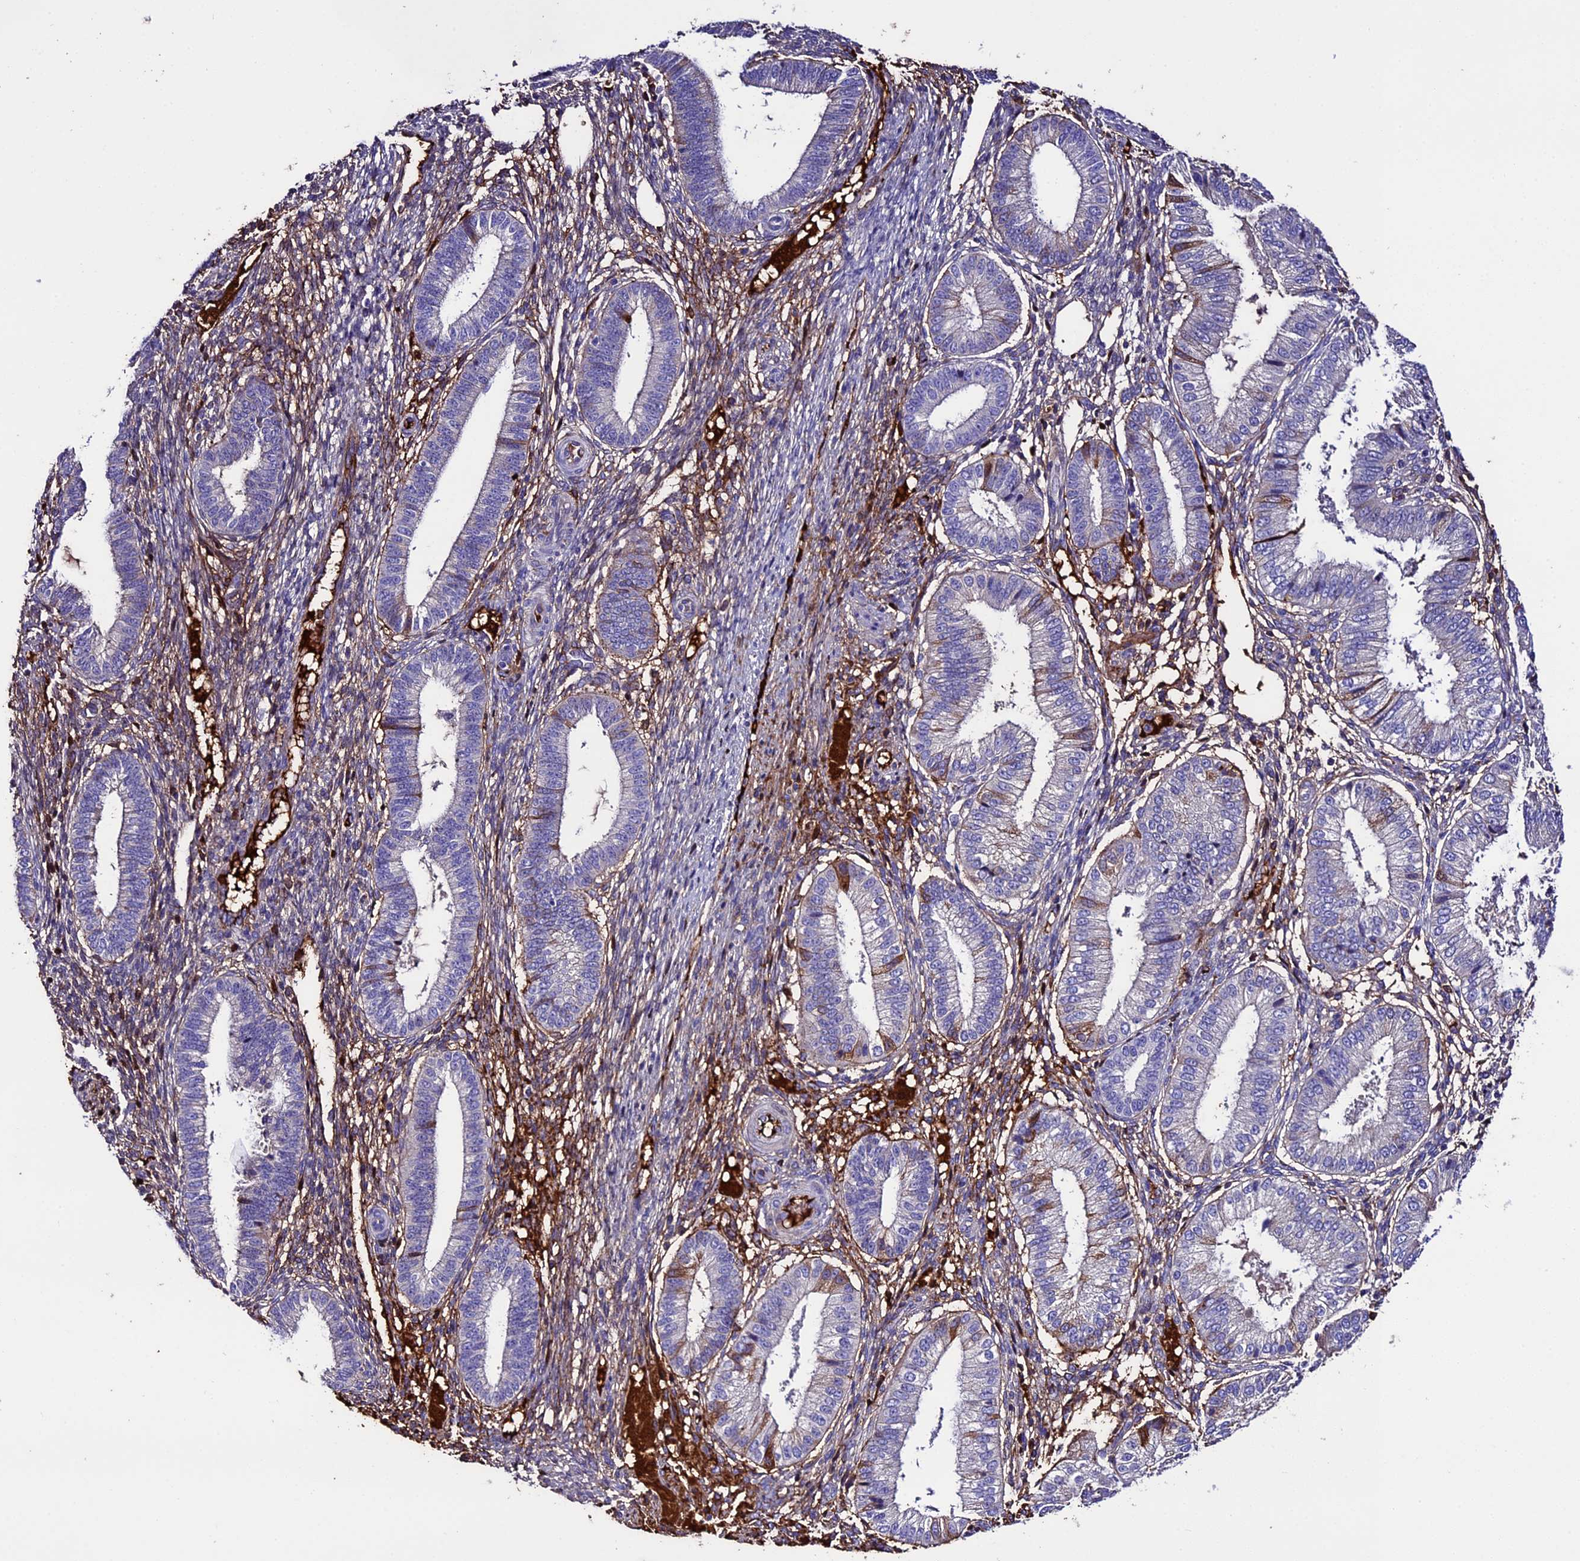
{"staining": {"intensity": "weak", "quantity": "<25%", "location": "cytoplasmic/membranous"}, "tissue": "endometrium", "cell_type": "Cells in endometrial stroma", "image_type": "normal", "snomed": [{"axis": "morphology", "description": "Normal tissue, NOS"}, {"axis": "topography", "description": "Endometrium"}], "caption": "Protein analysis of normal endometrium displays no significant positivity in cells in endometrial stroma. (DAB IHC, high magnification).", "gene": "TCP11L2", "patient": {"sex": "female", "age": 39}}